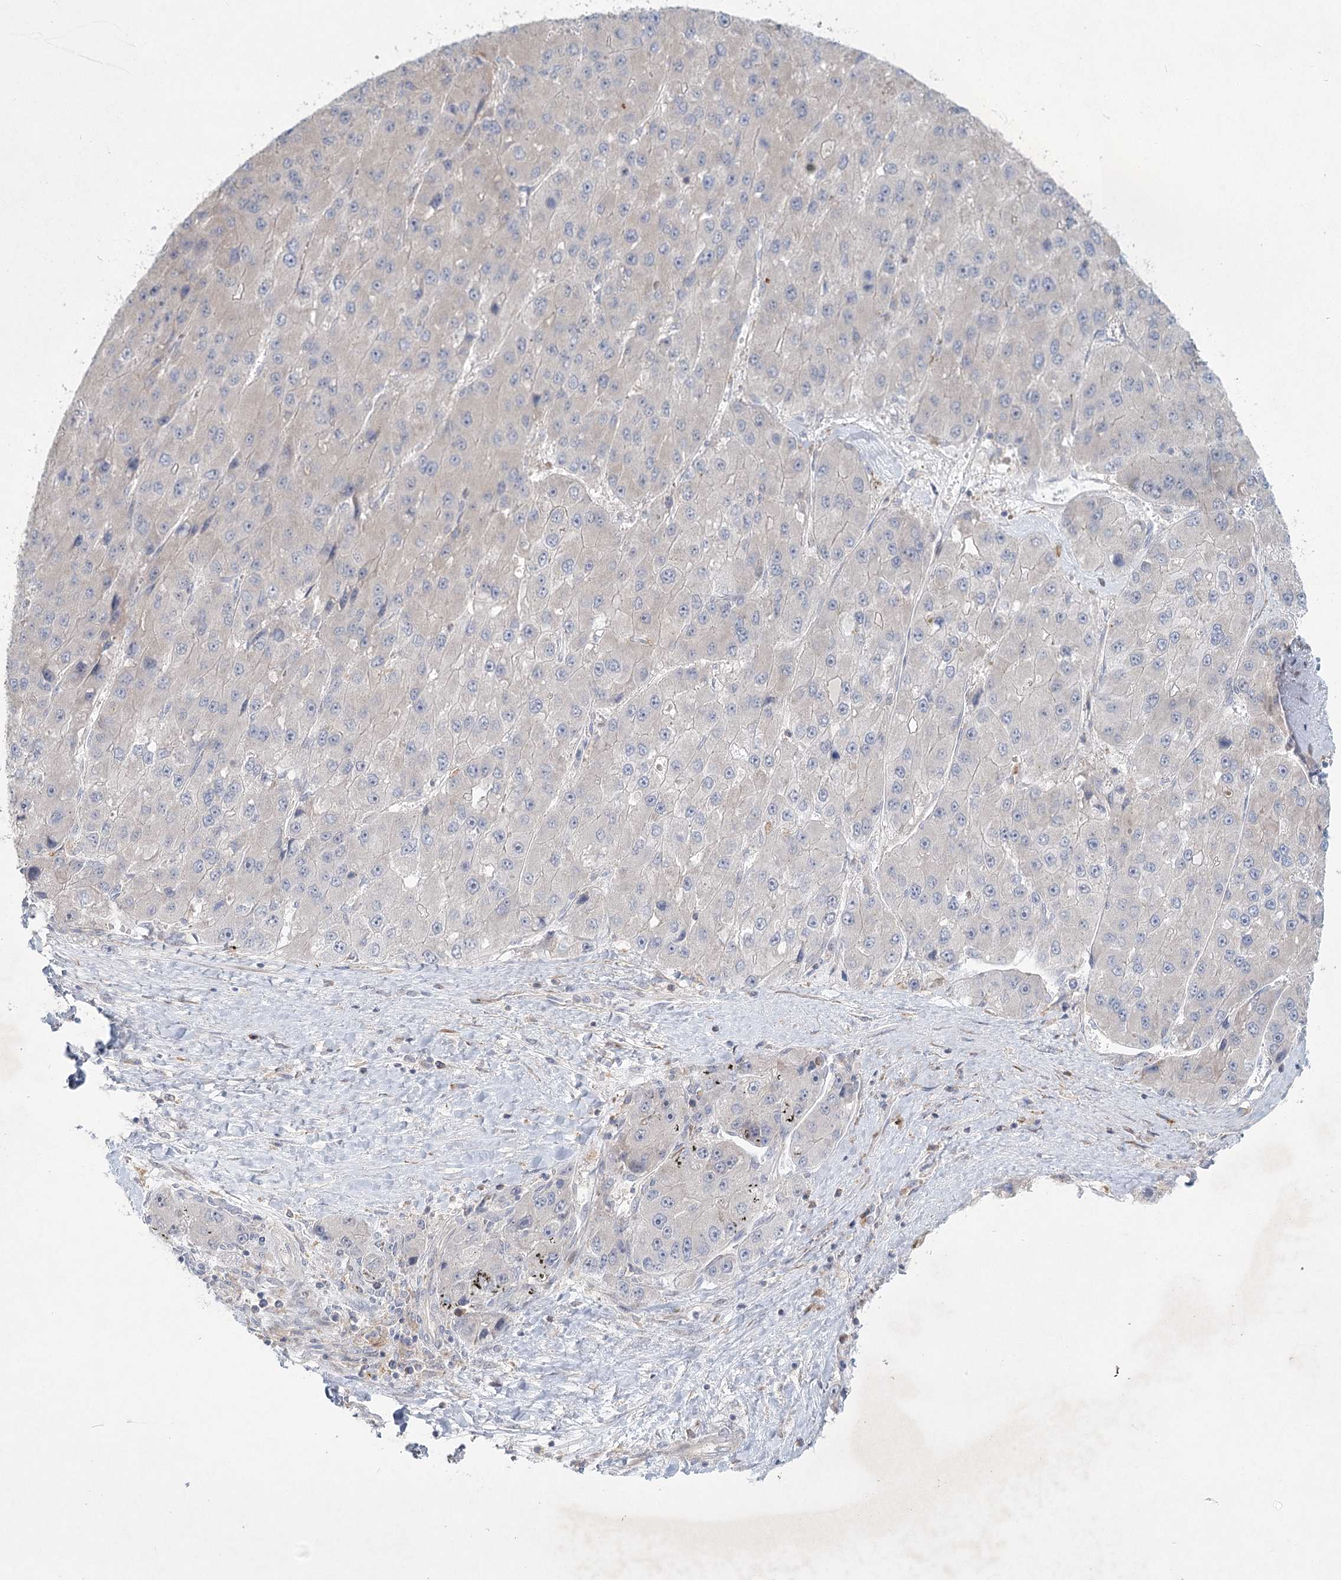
{"staining": {"intensity": "negative", "quantity": "none", "location": "none"}, "tissue": "liver cancer", "cell_type": "Tumor cells", "image_type": "cancer", "snomed": [{"axis": "morphology", "description": "Carcinoma, Hepatocellular, NOS"}, {"axis": "topography", "description": "Liver"}], "caption": "The IHC histopathology image has no significant positivity in tumor cells of liver cancer tissue.", "gene": "FAM110C", "patient": {"sex": "female", "age": 73}}